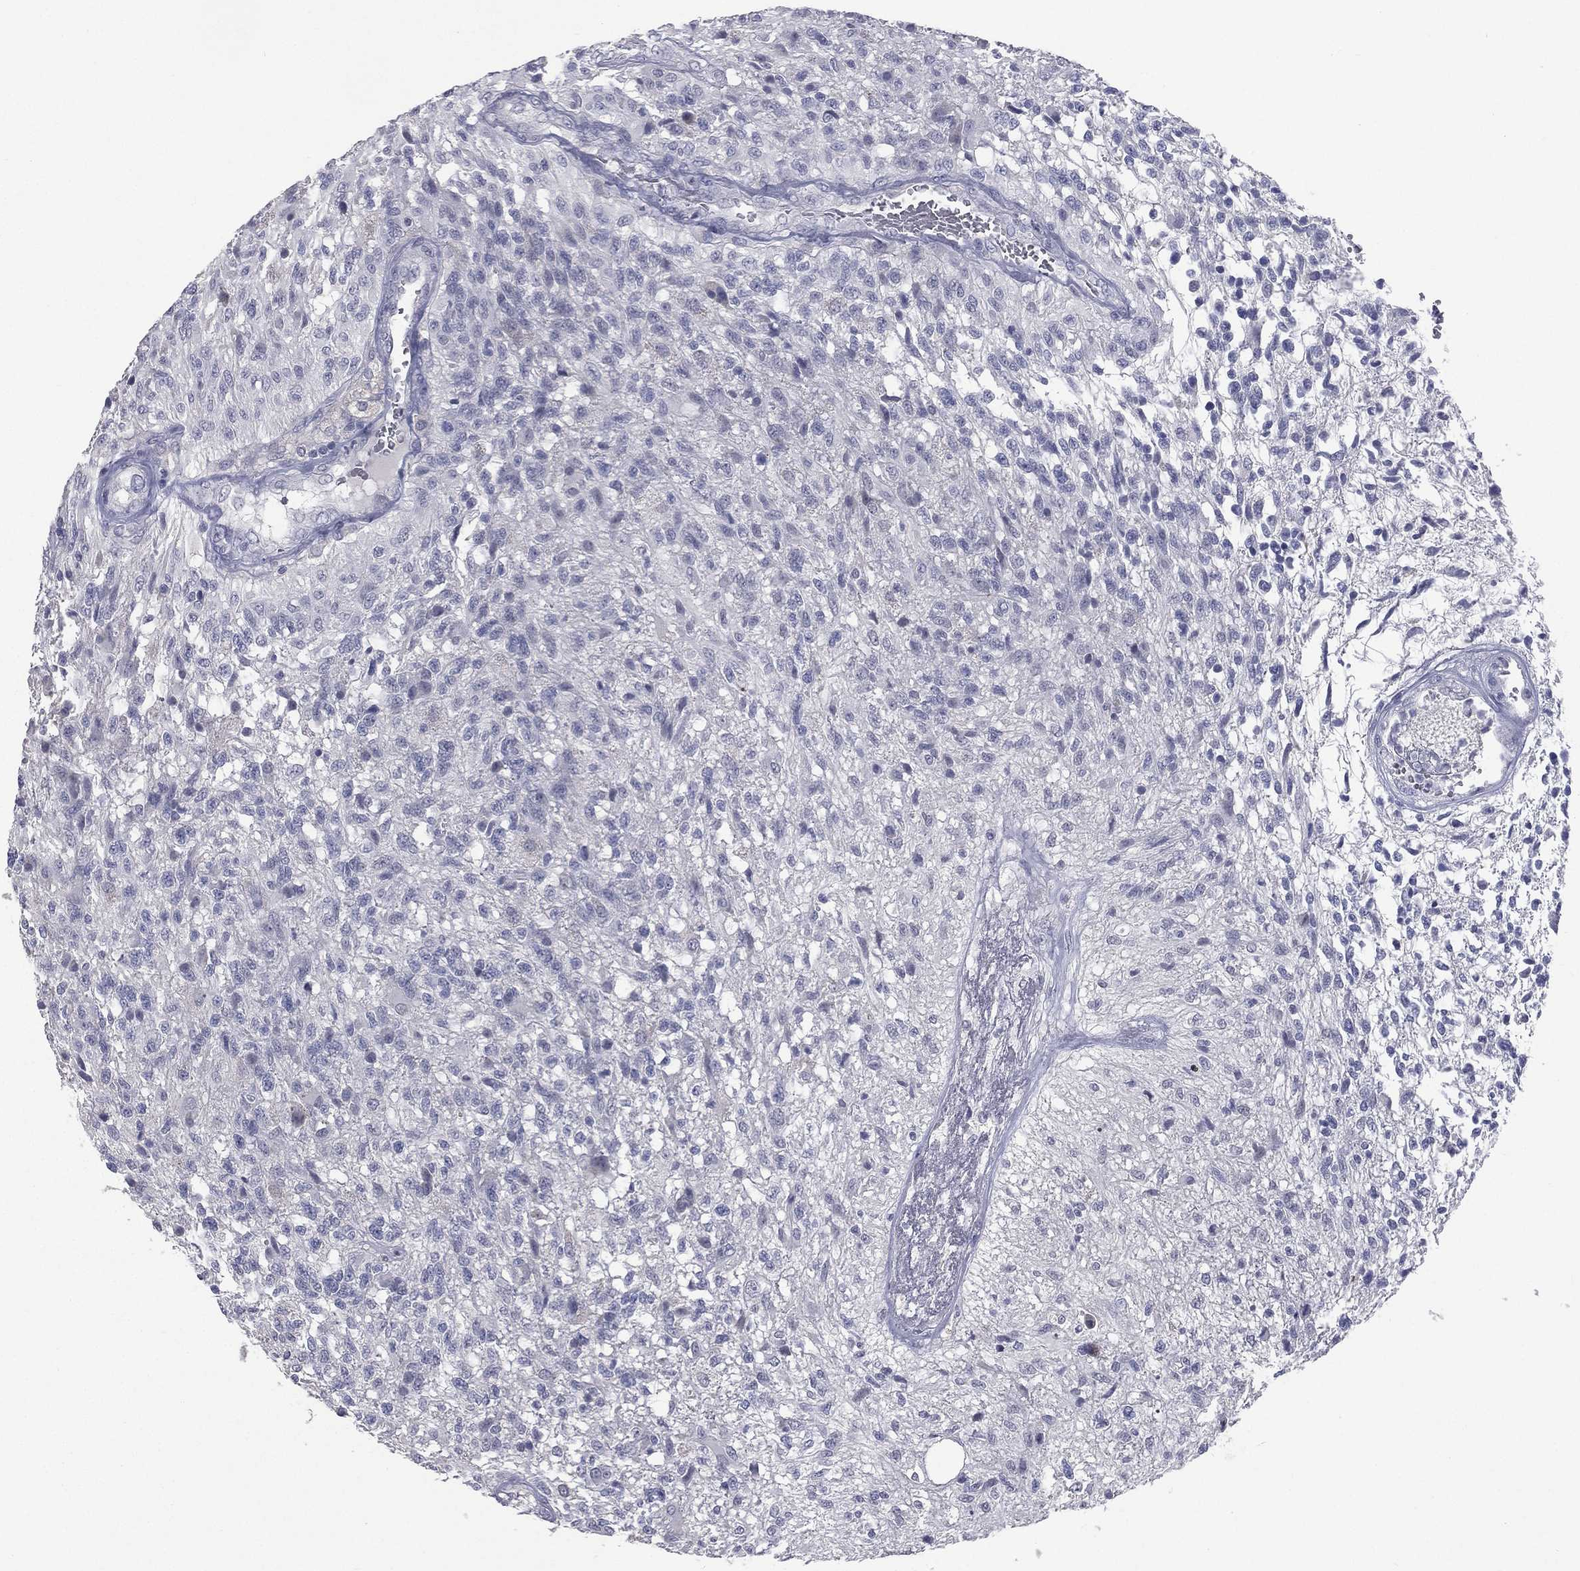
{"staining": {"intensity": "negative", "quantity": "none", "location": "none"}, "tissue": "glioma", "cell_type": "Tumor cells", "image_type": "cancer", "snomed": [{"axis": "morphology", "description": "Glioma, malignant, High grade"}, {"axis": "topography", "description": "Brain"}], "caption": "Tumor cells are negative for protein expression in human glioma.", "gene": "DMKN", "patient": {"sex": "male", "age": 56}}